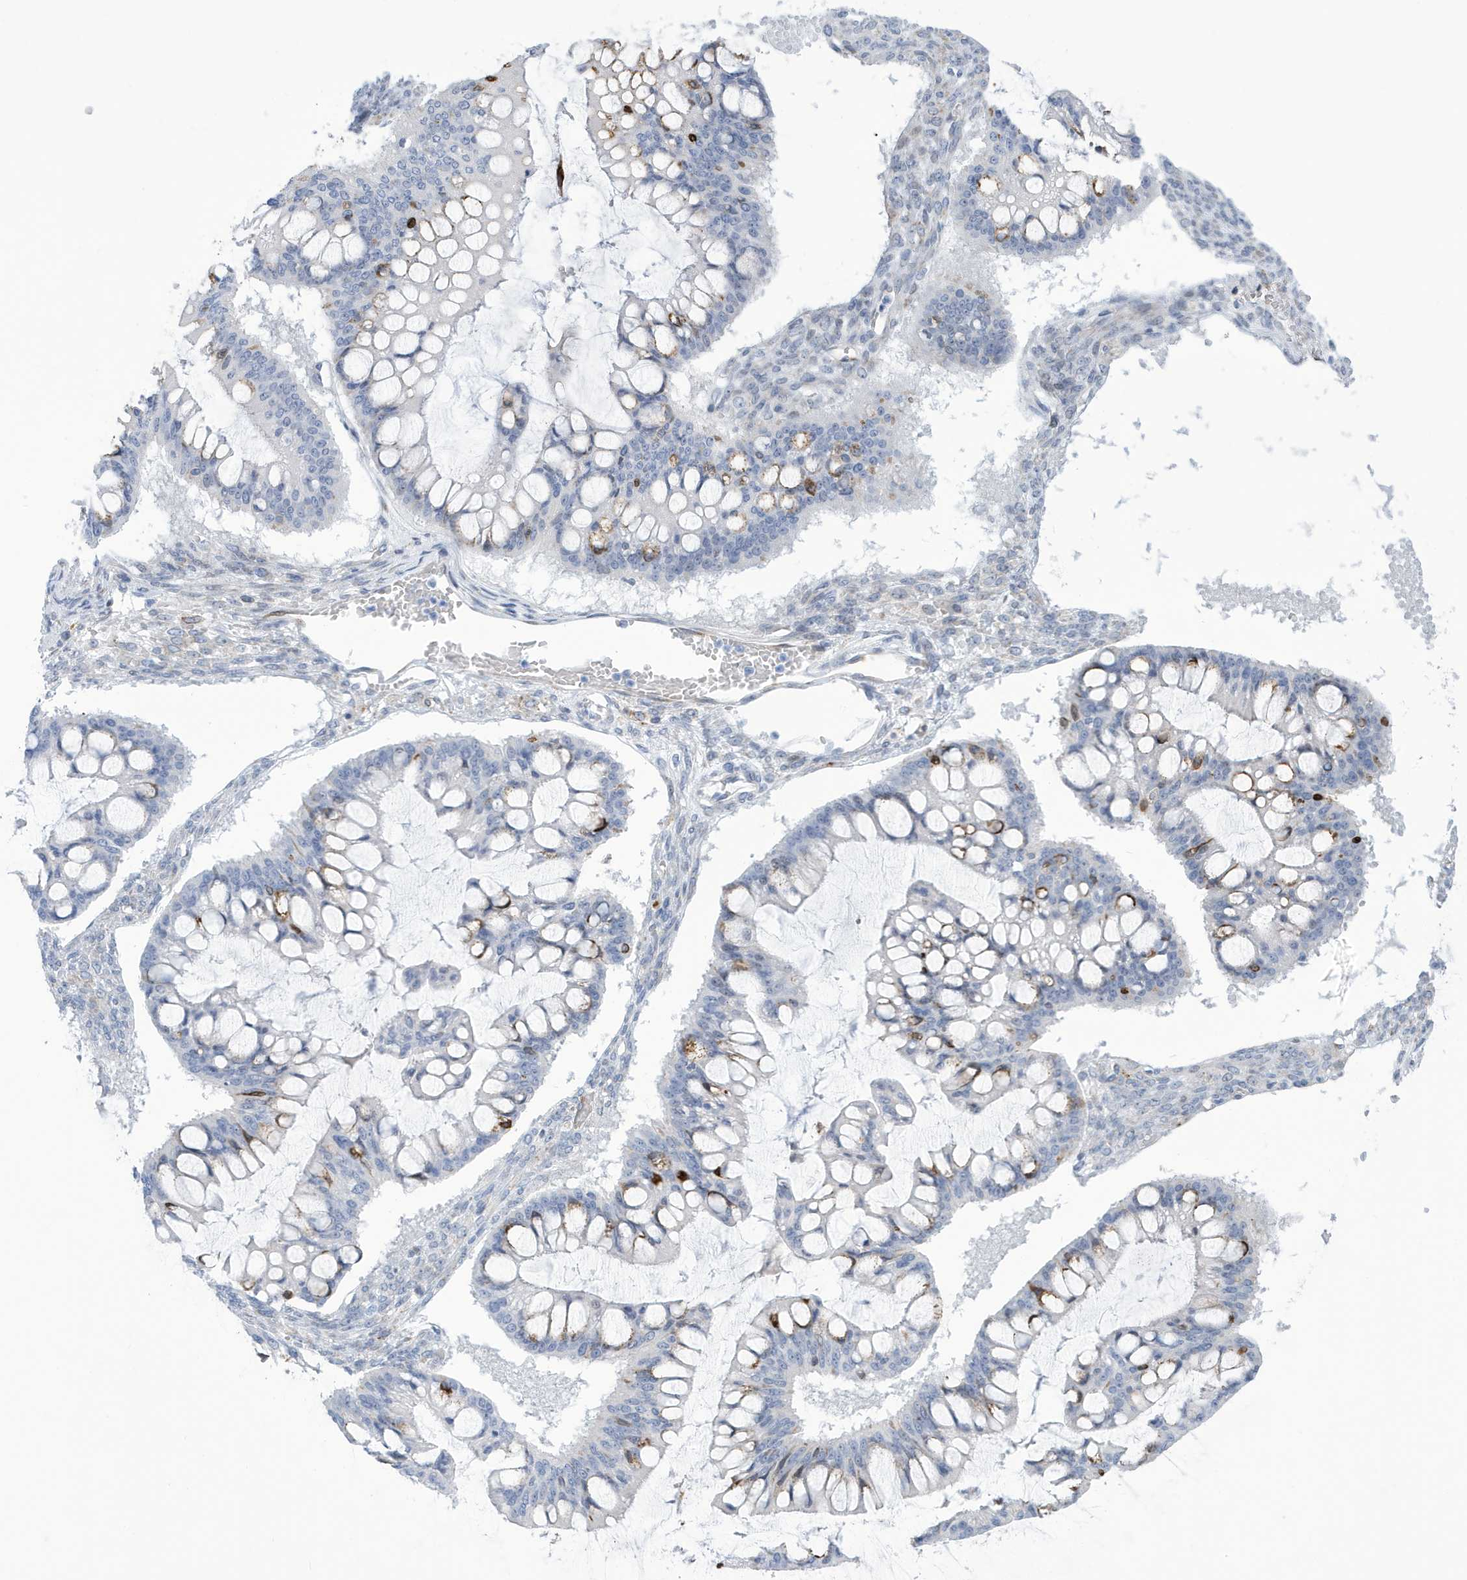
{"staining": {"intensity": "moderate", "quantity": "<25%", "location": "cytoplasmic/membranous"}, "tissue": "ovarian cancer", "cell_type": "Tumor cells", "image_type": "cancer", "snomed": [{"axis": "morphology", "description": "Cystadenocarcinoma, mucinous, NOS"}, {"axis": "topography", "description": "Ovary"}], "caption": "IHC histopathology image of ovarian cancer (mucinous cystadenocarcinoma) stained for a protein (brown), which reveals low levels of moderate cytoplasmic/membranous staining in about <25% of tumor cells.", "gene": "SEMA3F", "patient": {"sex": "female", "age": 73}}